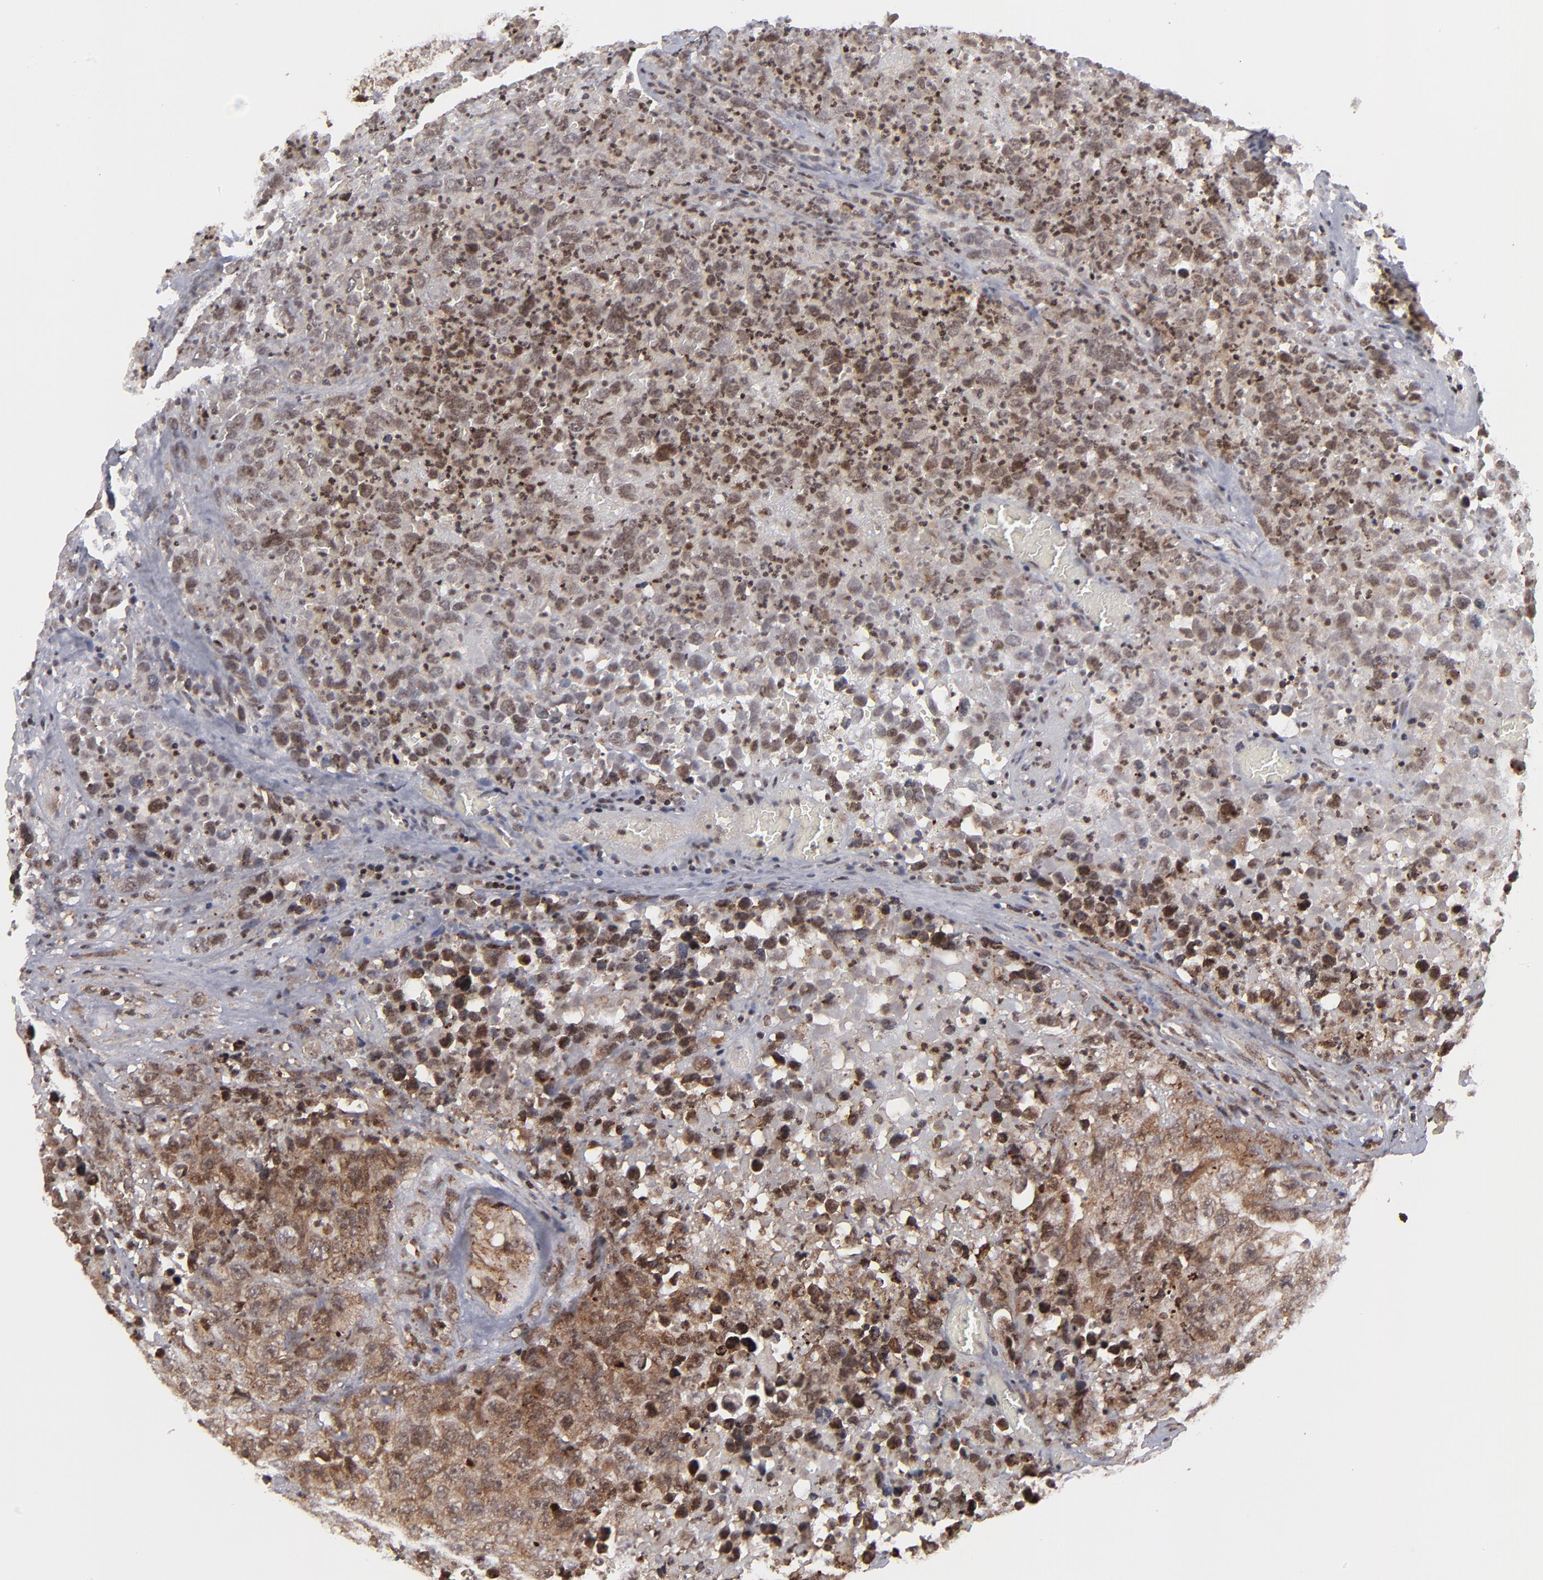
{"staining": {"intensity": "strong", "quantity": ">75%", "location": "cytoplasmic/membranous,nuclear"}, "tissue": "testis cancer", "cell_type": "Tumor cells", "image_type": "cancer", "snomed": [{"axis": "morphology", "description": "Carcinoma, Embryonal, NOS"}, {"axis": "topography", "description": "Testis"}], "caption": "Human testis cancer stained with a protein marker demonstrates strong staining in tumor cells.", "gene": "RGS6", "patient": {"sex": "male", "age": 31}}